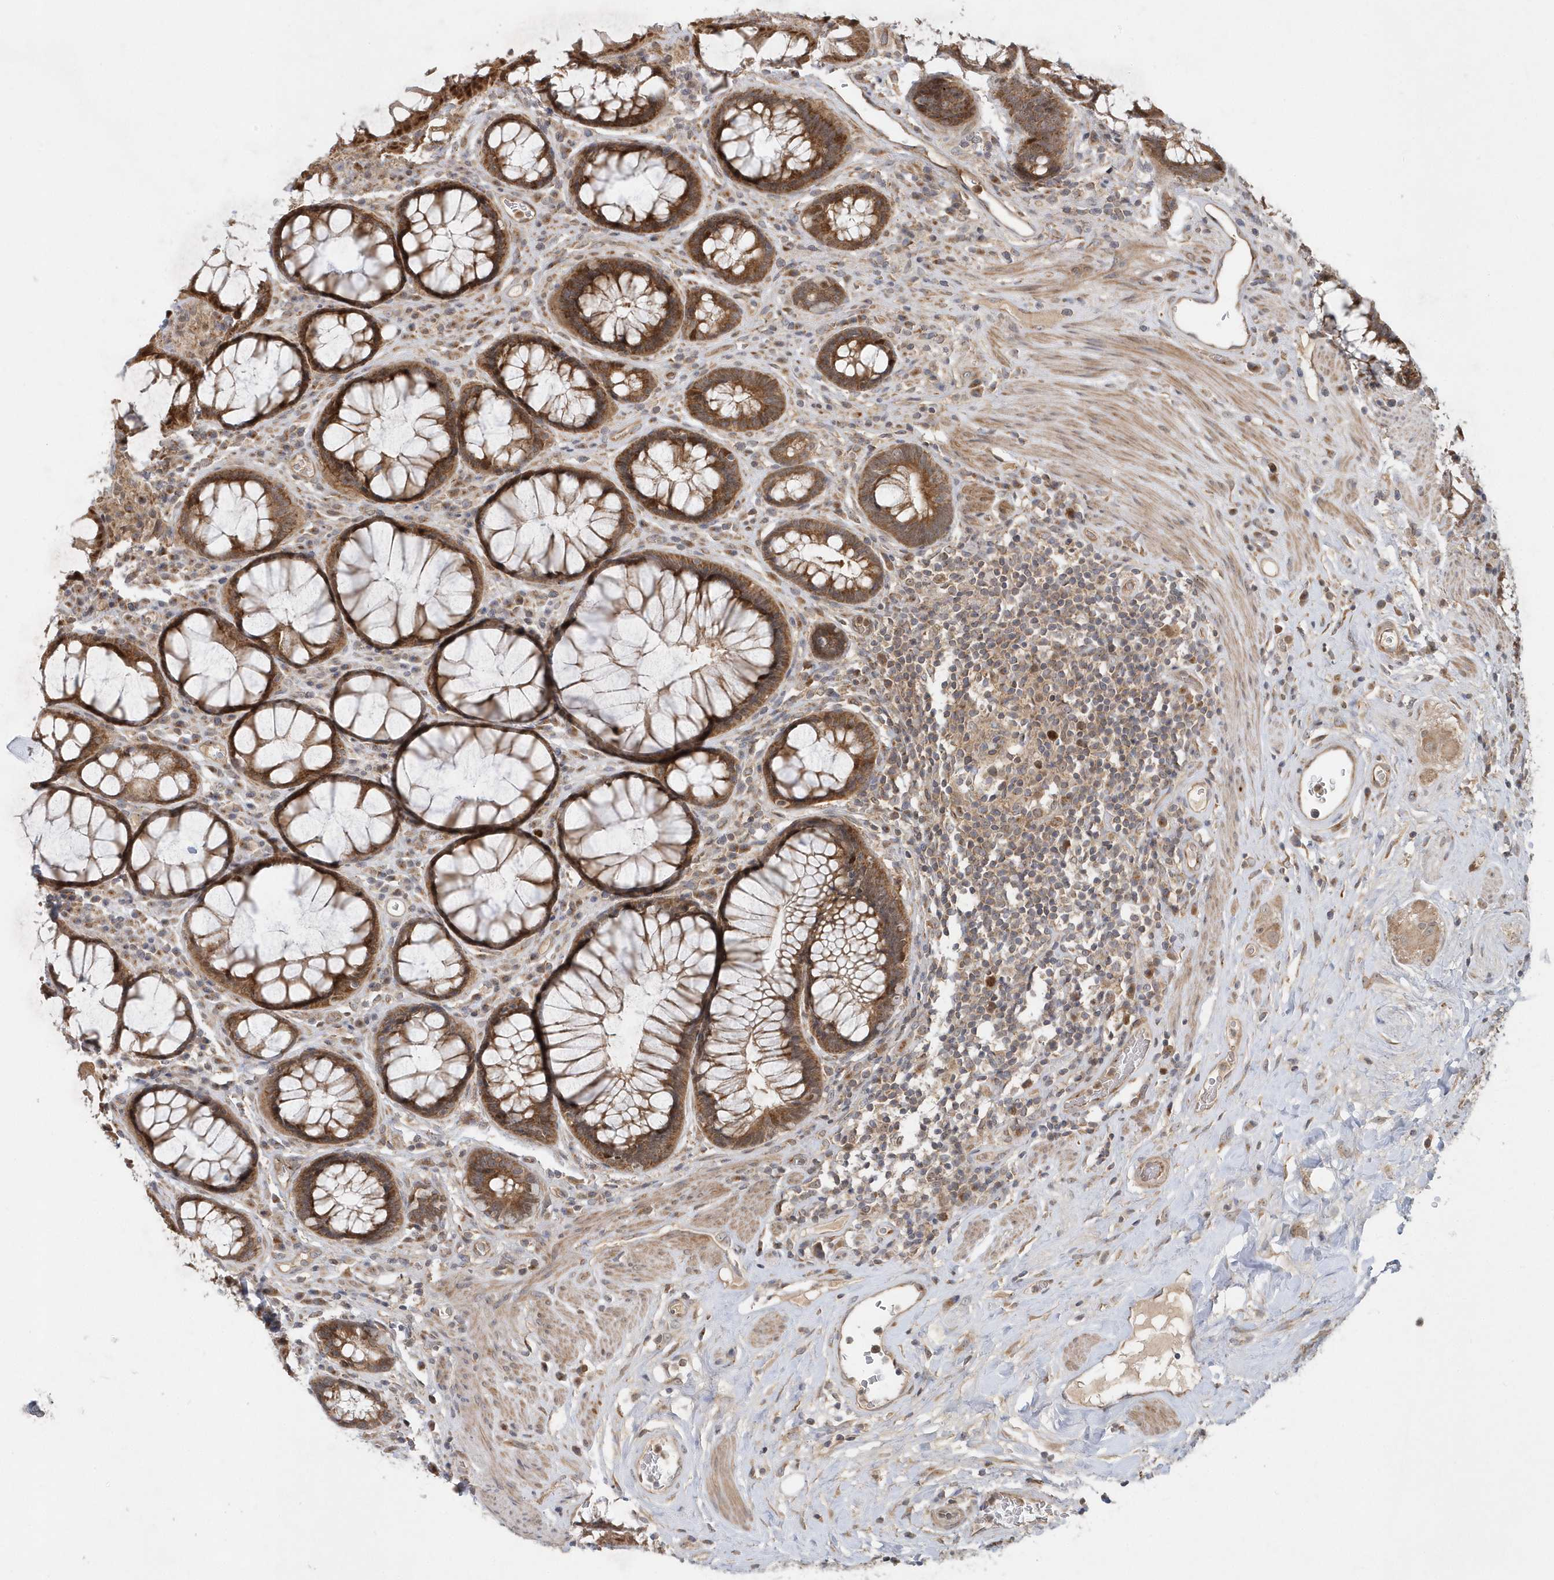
{"staining": {"intensity": "moderate", "quantity": ">75%", "location": "cytoplasmic/membranous,nuclear"}, "tissue": "rectum", "cell_type": "Glandular cells", "image_type": "normal", "snomed": [{"axis": "morphology", "description": "Normal tissue, NOS"}, {"axis": "topography", "description": "Rectum"}], "caption": "Moderate cytoplasmic/membranous,nuclear positivity for a protein is present in approximately >75% of glandular cells of normal rectum using IHC.", "gene": "MXI1", "patient": {"sex": "male", "age": 64}}